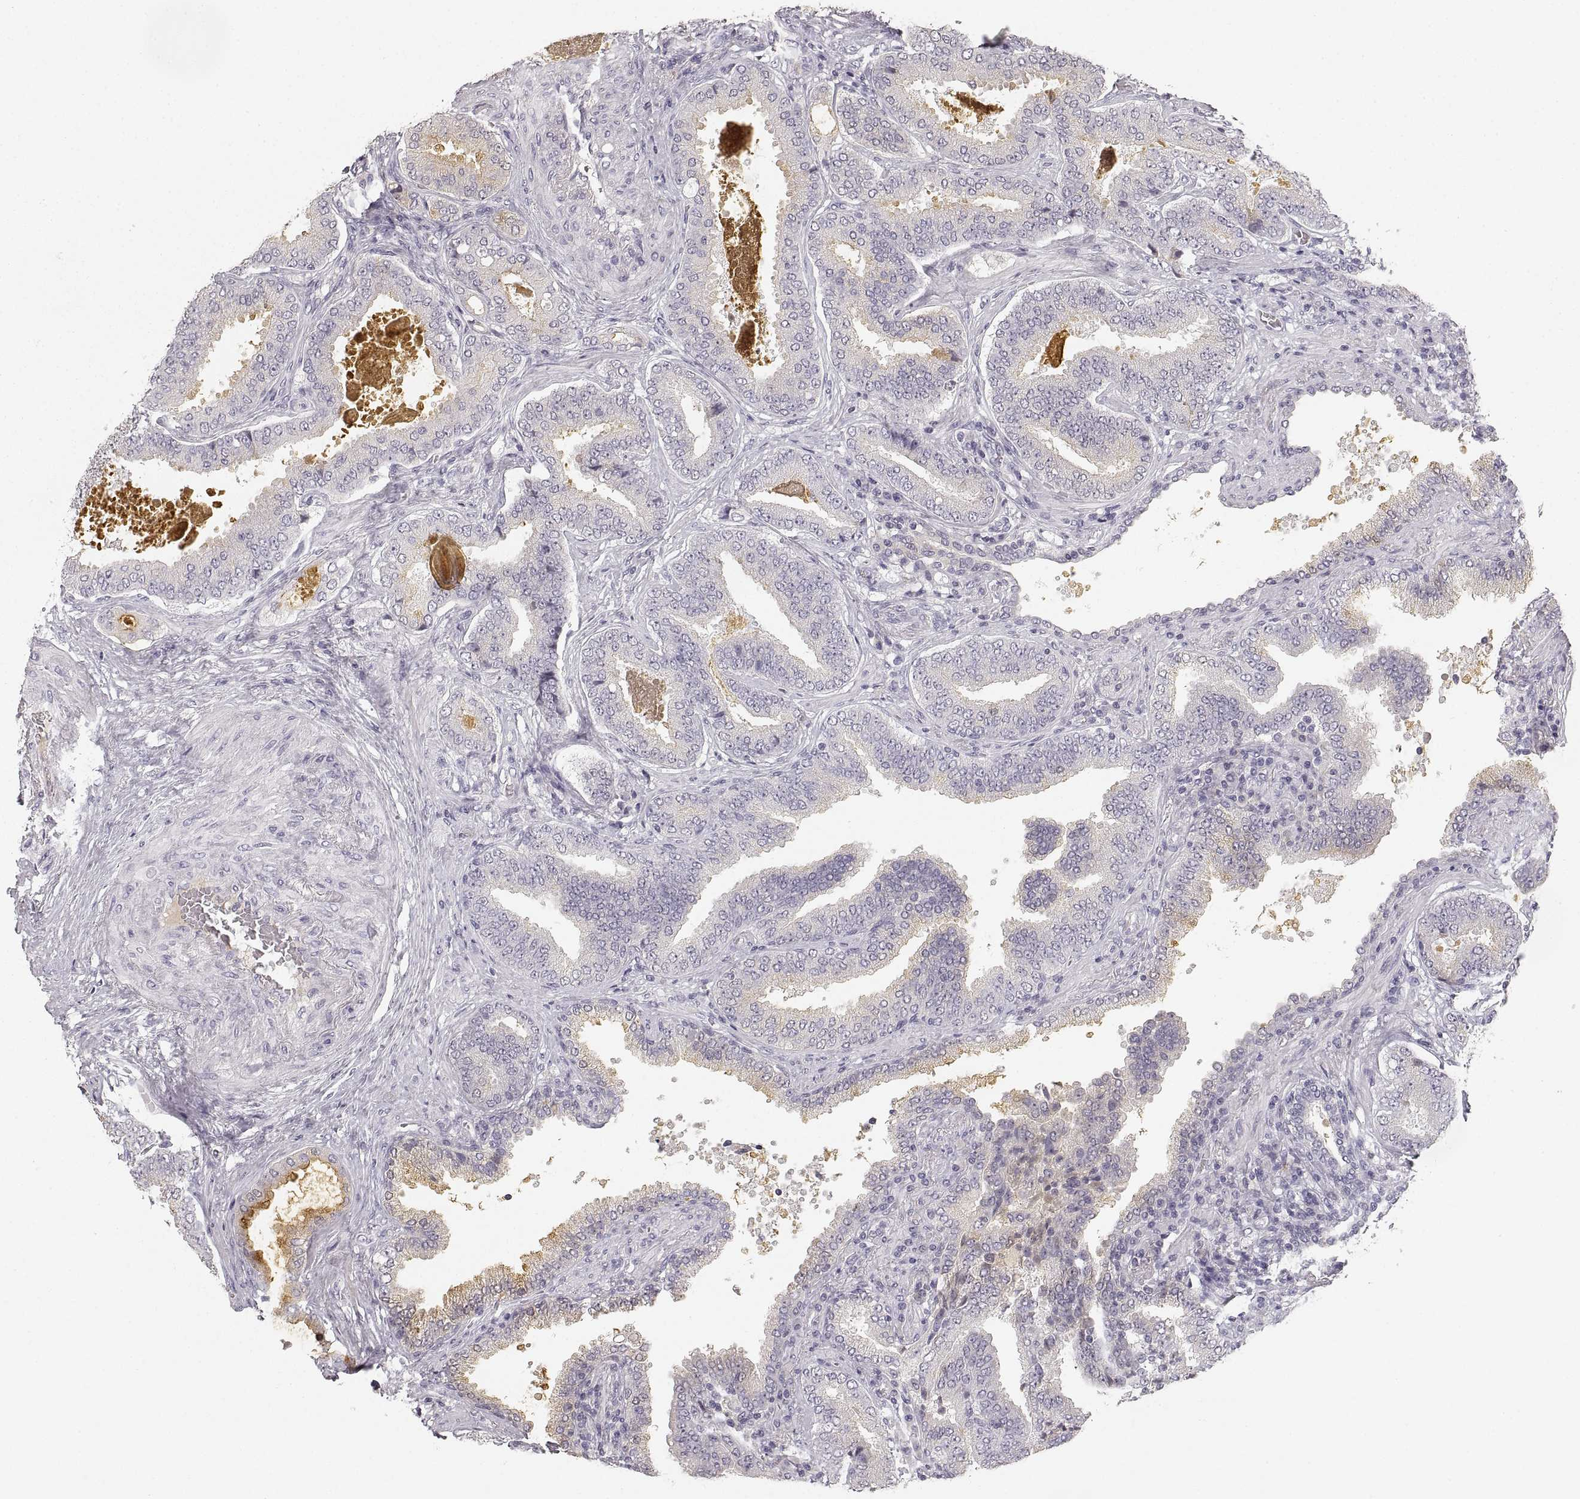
{"staining": {"intensity": "moderate", "quantity": "<25%", "location": "cytoplasmic/membranous"}, "tissue": "prostate cancer", "cell_type": "Tumor cells", "image_type": "cancer", "snomed": [{"axis": "morphology", "description": "Adenocarcinoma, NOS"}, {"axis": "topography", "description": "Prostate"}], "caption": "Immunohistochemistry histopathology image of neoplastic tissue: prostate cancer stained using IHC exhibits low levels of moderate protein expression localized specifically in the cytoplasmic/membranous of tumor cells, appearing as a cytoplasmic/membranous brown color.", "gene": "RUNDC3A", "patient": {"sex": "male", "age": 64}}